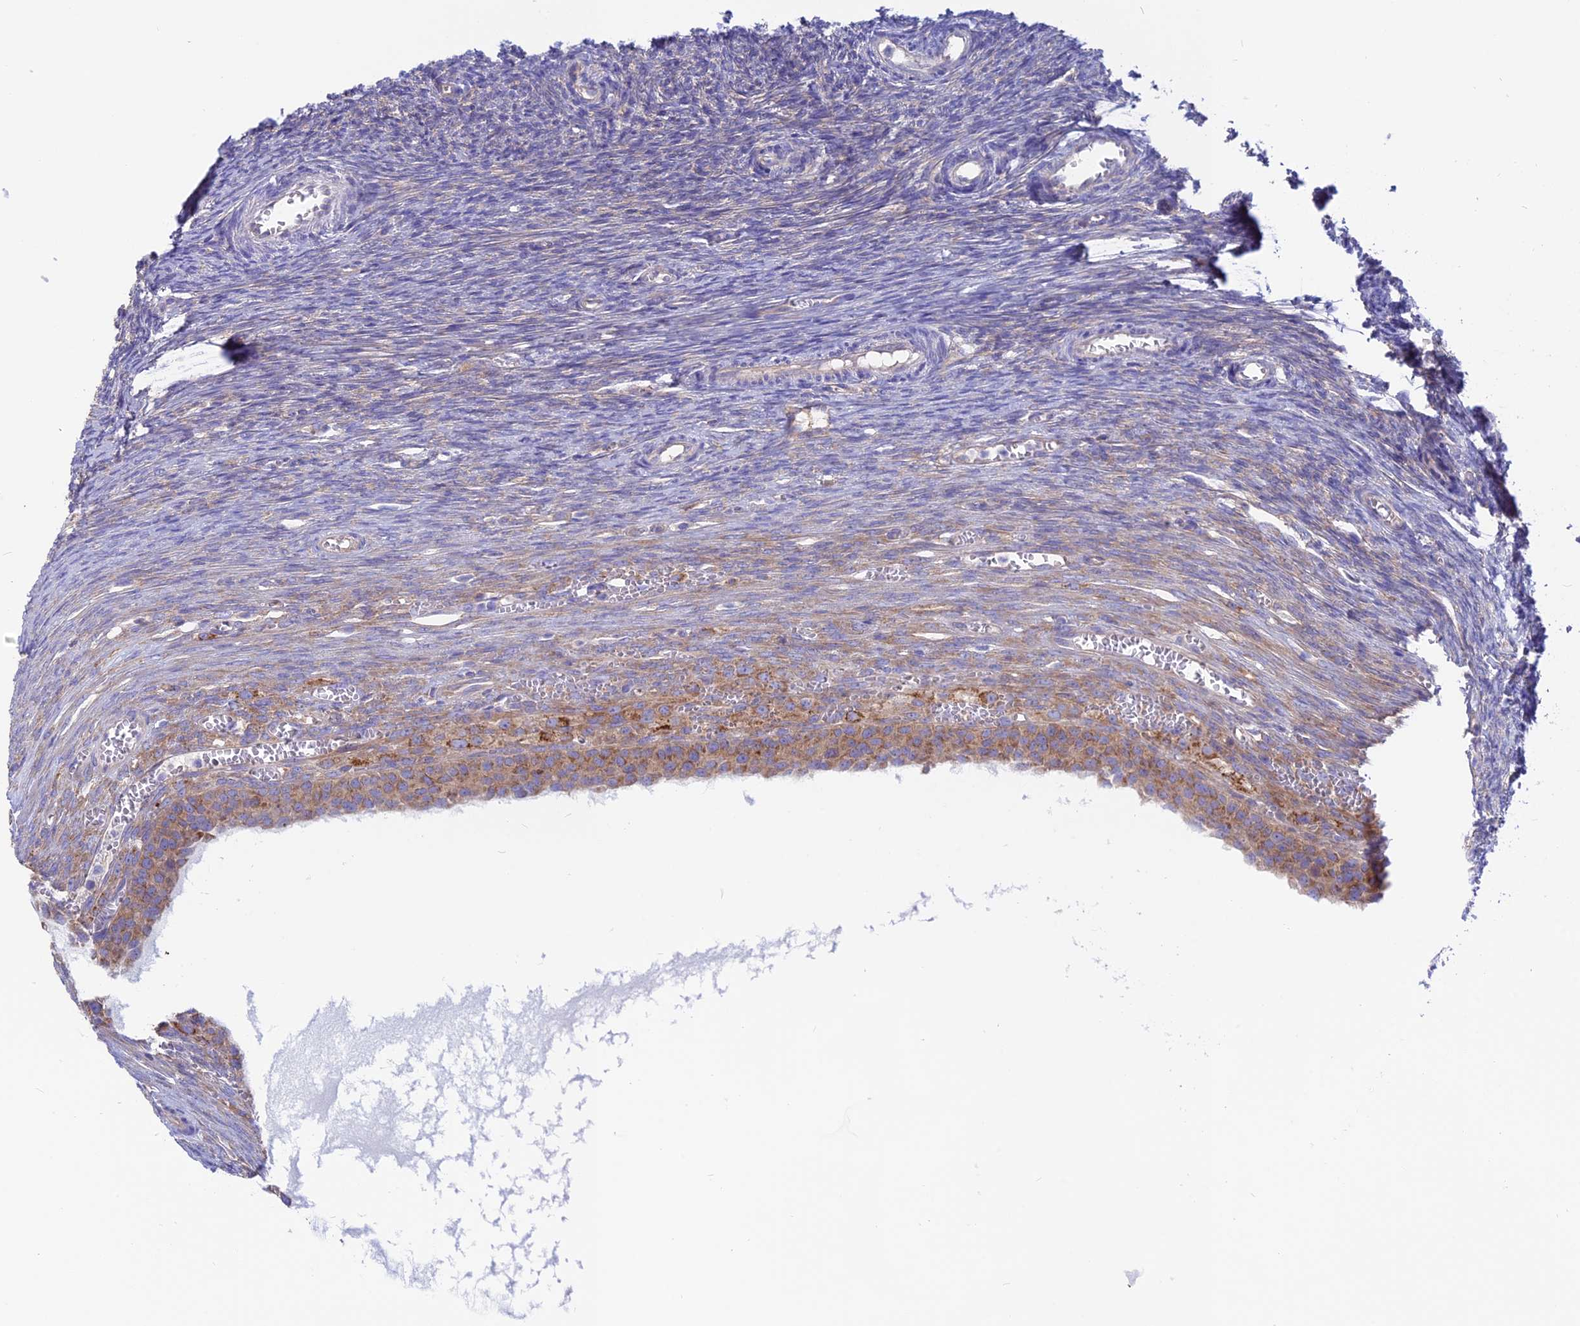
{"staining": {"intensity": "moderate", "quantity": "<25%", "location": "cytoplasmic/membranous"}, "tissue": "ovary", "cell_type": "Ovarian stroma cells", "image_type": "normal", "snomed": [{"axis": "morphology", "description": "Normal tissue, NOS"}, {"axis": "topography", "description": "Ovary"}], "caption": "Brown immunohistochemical staining in benign ovary reveals moderate cytoplasmic/membranous staining in about <25% of ovarian stroma cells.", "gene": "LZTFL1", "patient": {"sex": "female", "age": 44}}